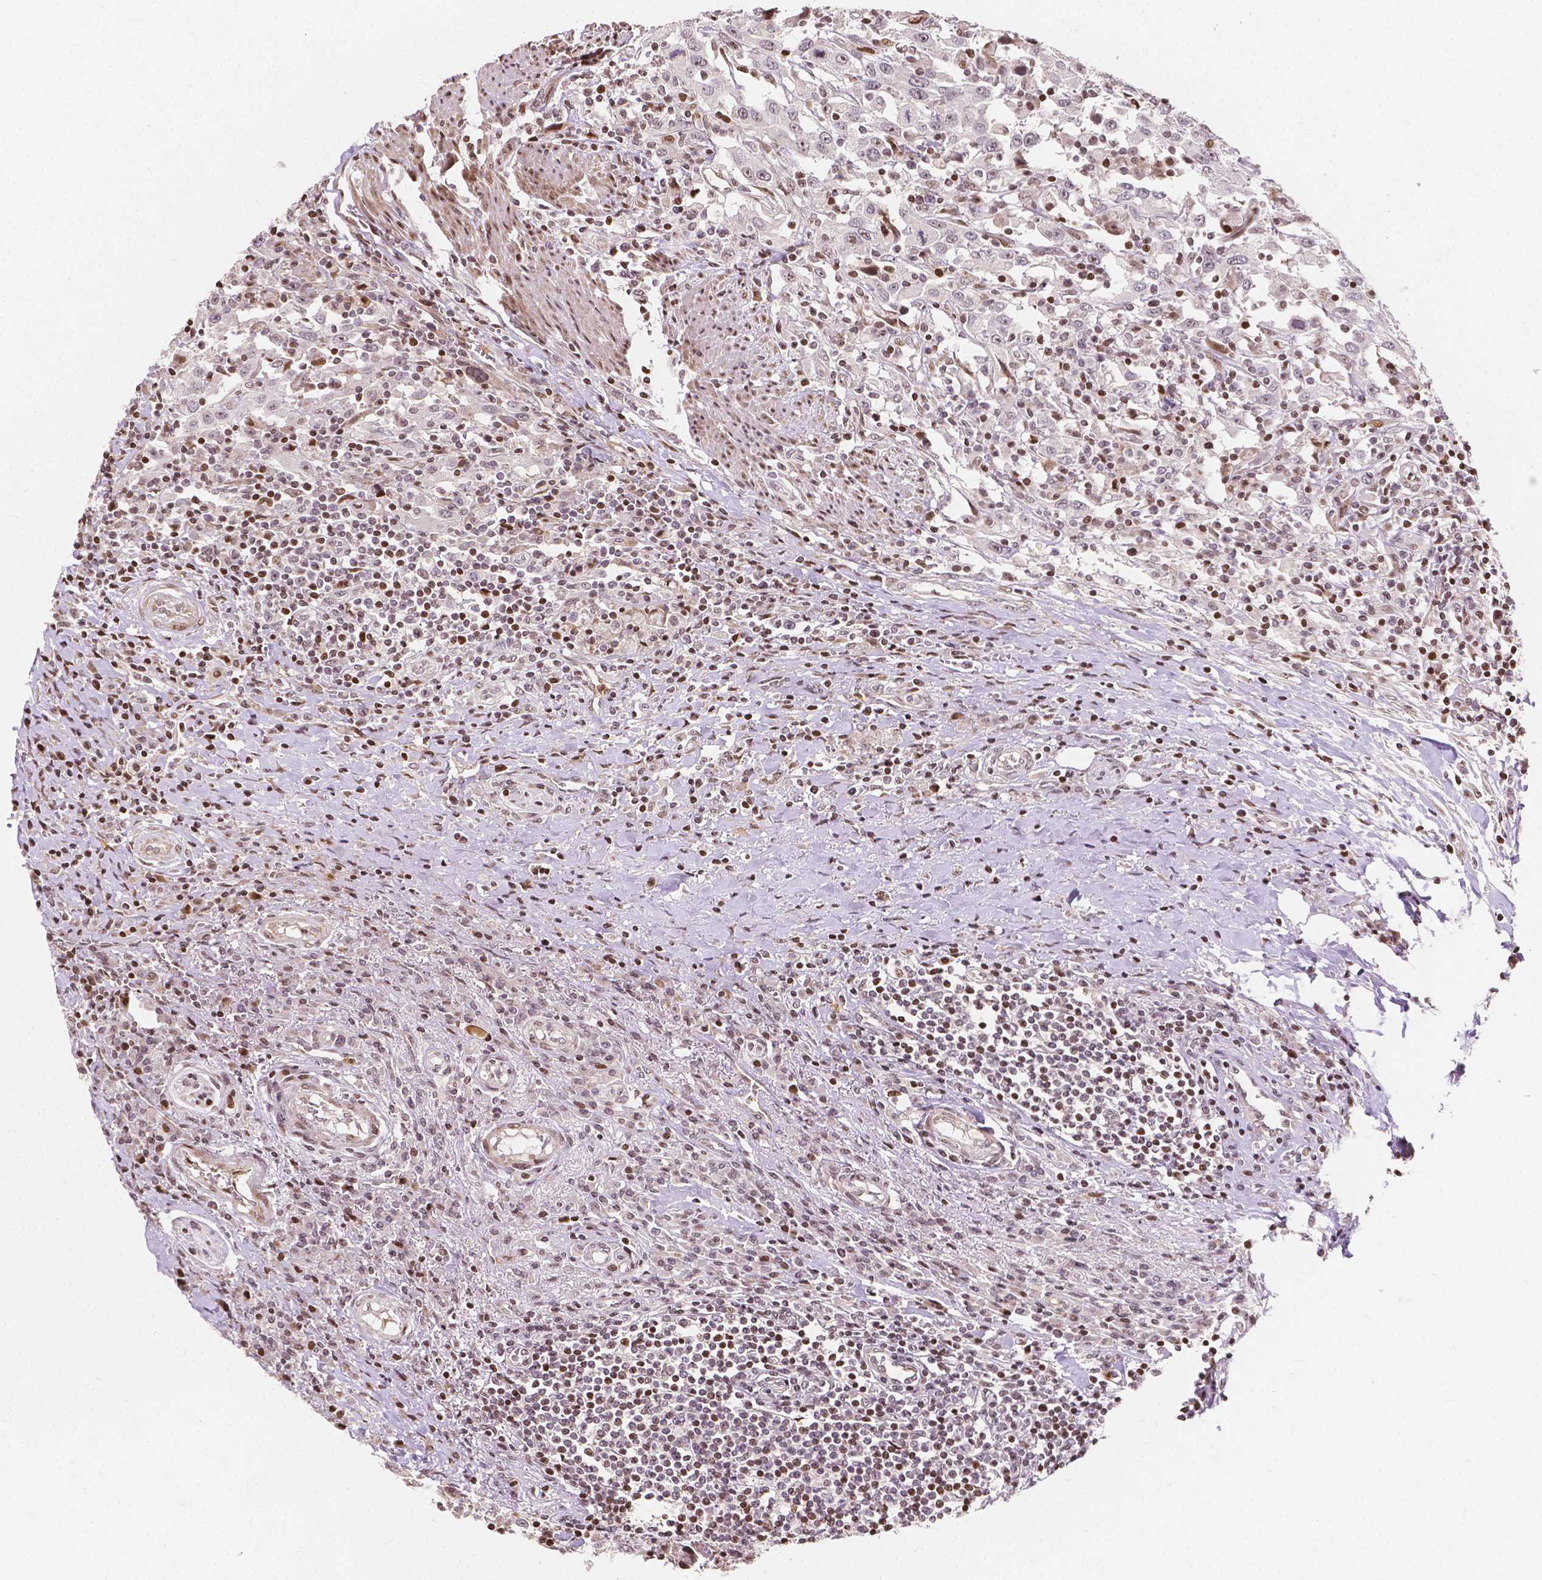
{"staining": {"intensity": "negative", "quantity": "none", "location": "none"}, "tissue": "urothelial cancer", "cell_type": "Tumor cells", "image_type": "cancer", "snomed": [{"axis": "morphology", "description": "Urothelial carcinoma, High grade"}, {"axis": "topography", "description": "Urinary bladder"}], "caption": "A photomicrograph of human high-grade urothelial carcinoma is negative for staining in tumor cells.", "gene": "PTPN18", "patient": {"sex": "male", "age": 61}}